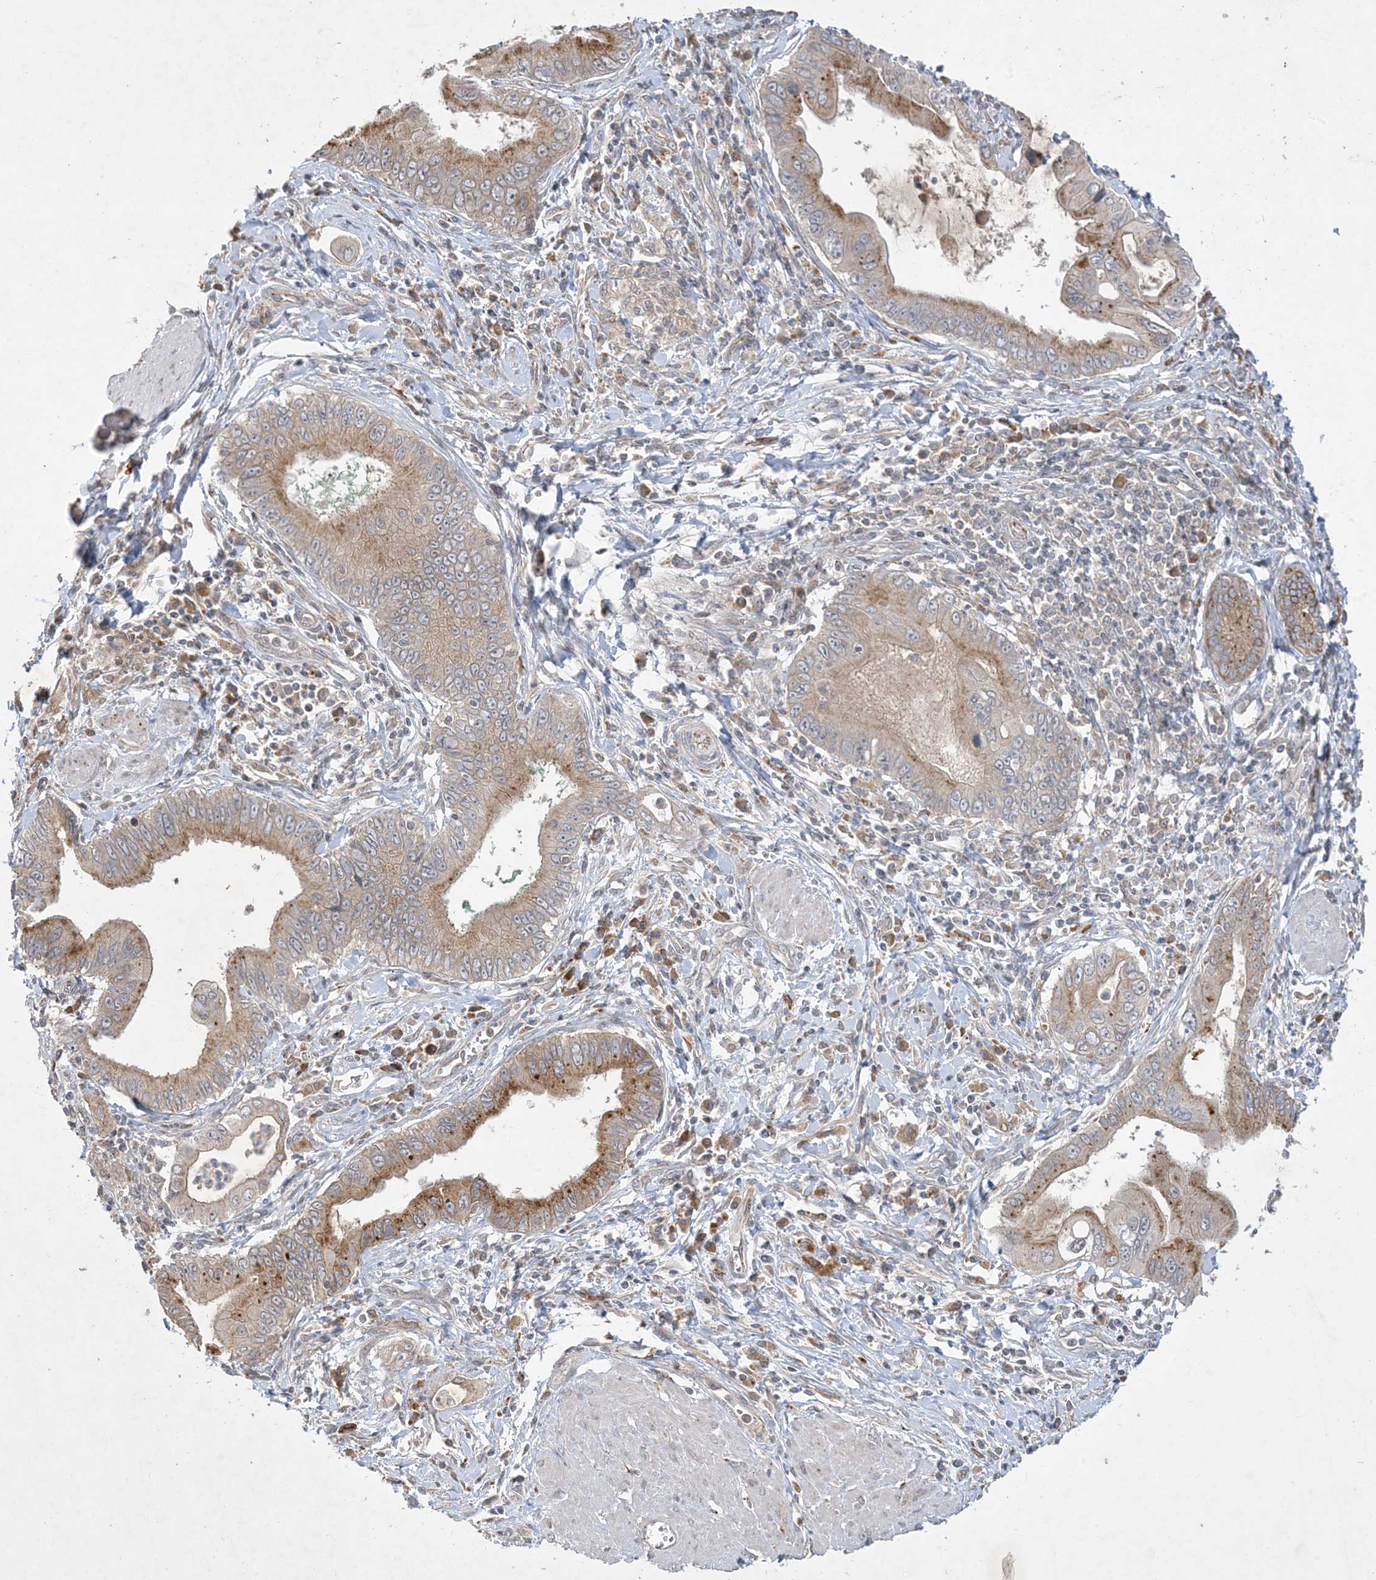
{"staining": {"intensity": "moderate", "quantity": ">75%", "location": "cytoplasmic/membranous"}, "tissue": "pancreatic cancer", "cell_type": "Tumor cells", "image_type": "cancer", "snomed": [{"axis": "morphology", "description": "Adenocarcinoma, NOS"}, {"axis": "topography", "description": "Pancreas"}], "caption": "Pancreatic cancer was stained to show a protein in brown. There is medium levels of moderate cytoplasmic/membranous positivity in about >75% of tumor cells.", "gene": "MRPS18A", "patient": {"sex": "male", "age": 78}}